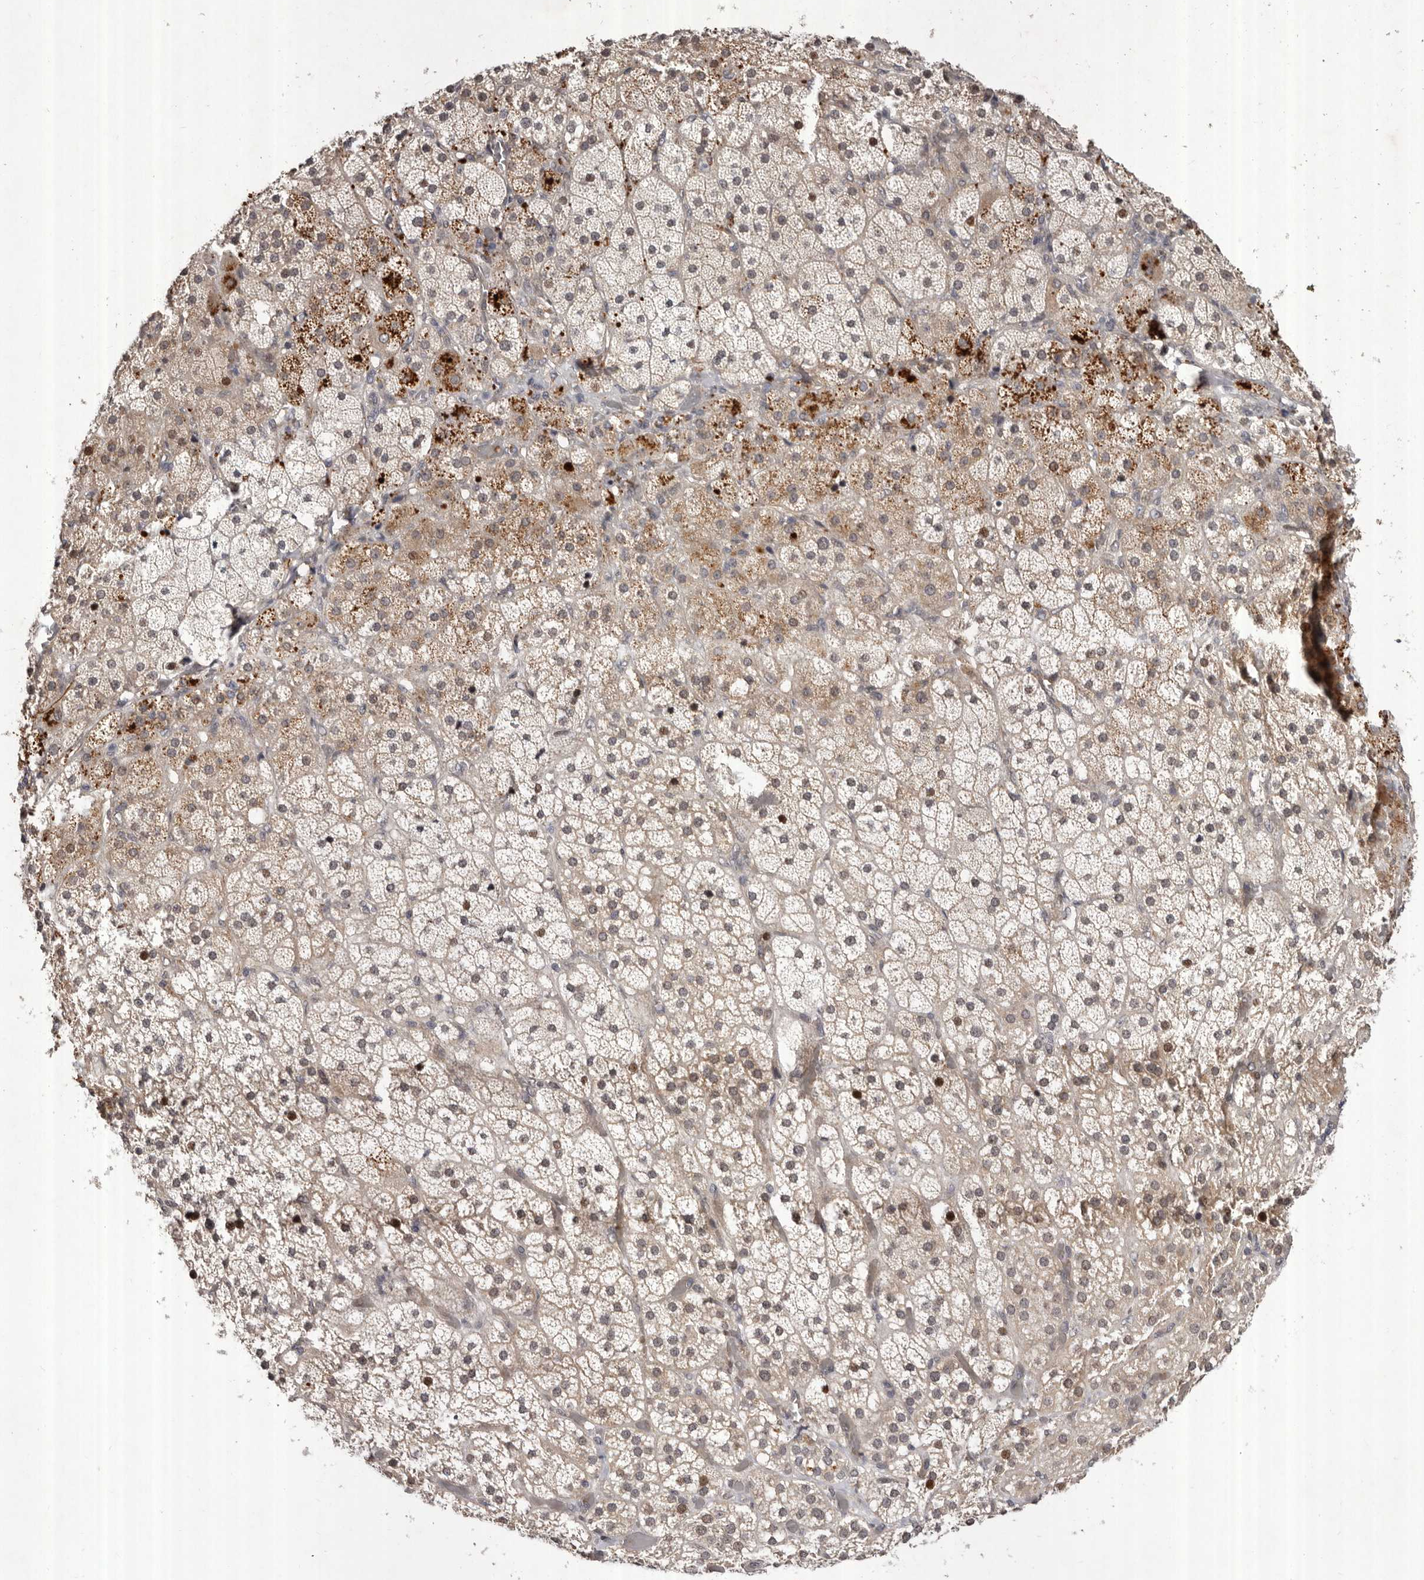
{"staining": {"intensity": "strong", "quantity": "25%-75%", "location": "cytoplasmic/membranous,nuclear"}, "tissue": "adrenal gland", "cell_type": "Glandular cells", "image_type": "normal", "snomed": [{"axis": "morphology", "description": "Normal tissue, NOS"}, {"axis": "topography", "description": "Adrenal gland"}], "caption": "The micrograph shows immunohistochemical staining of benign adrenal gland. There is strong cytoplasmic/membranous,nuclear positivity is appreciated in approximately 25%-75% of glandular cells.", "gene": "ABL1", "patient": {"sex": "male", "age": 57}}